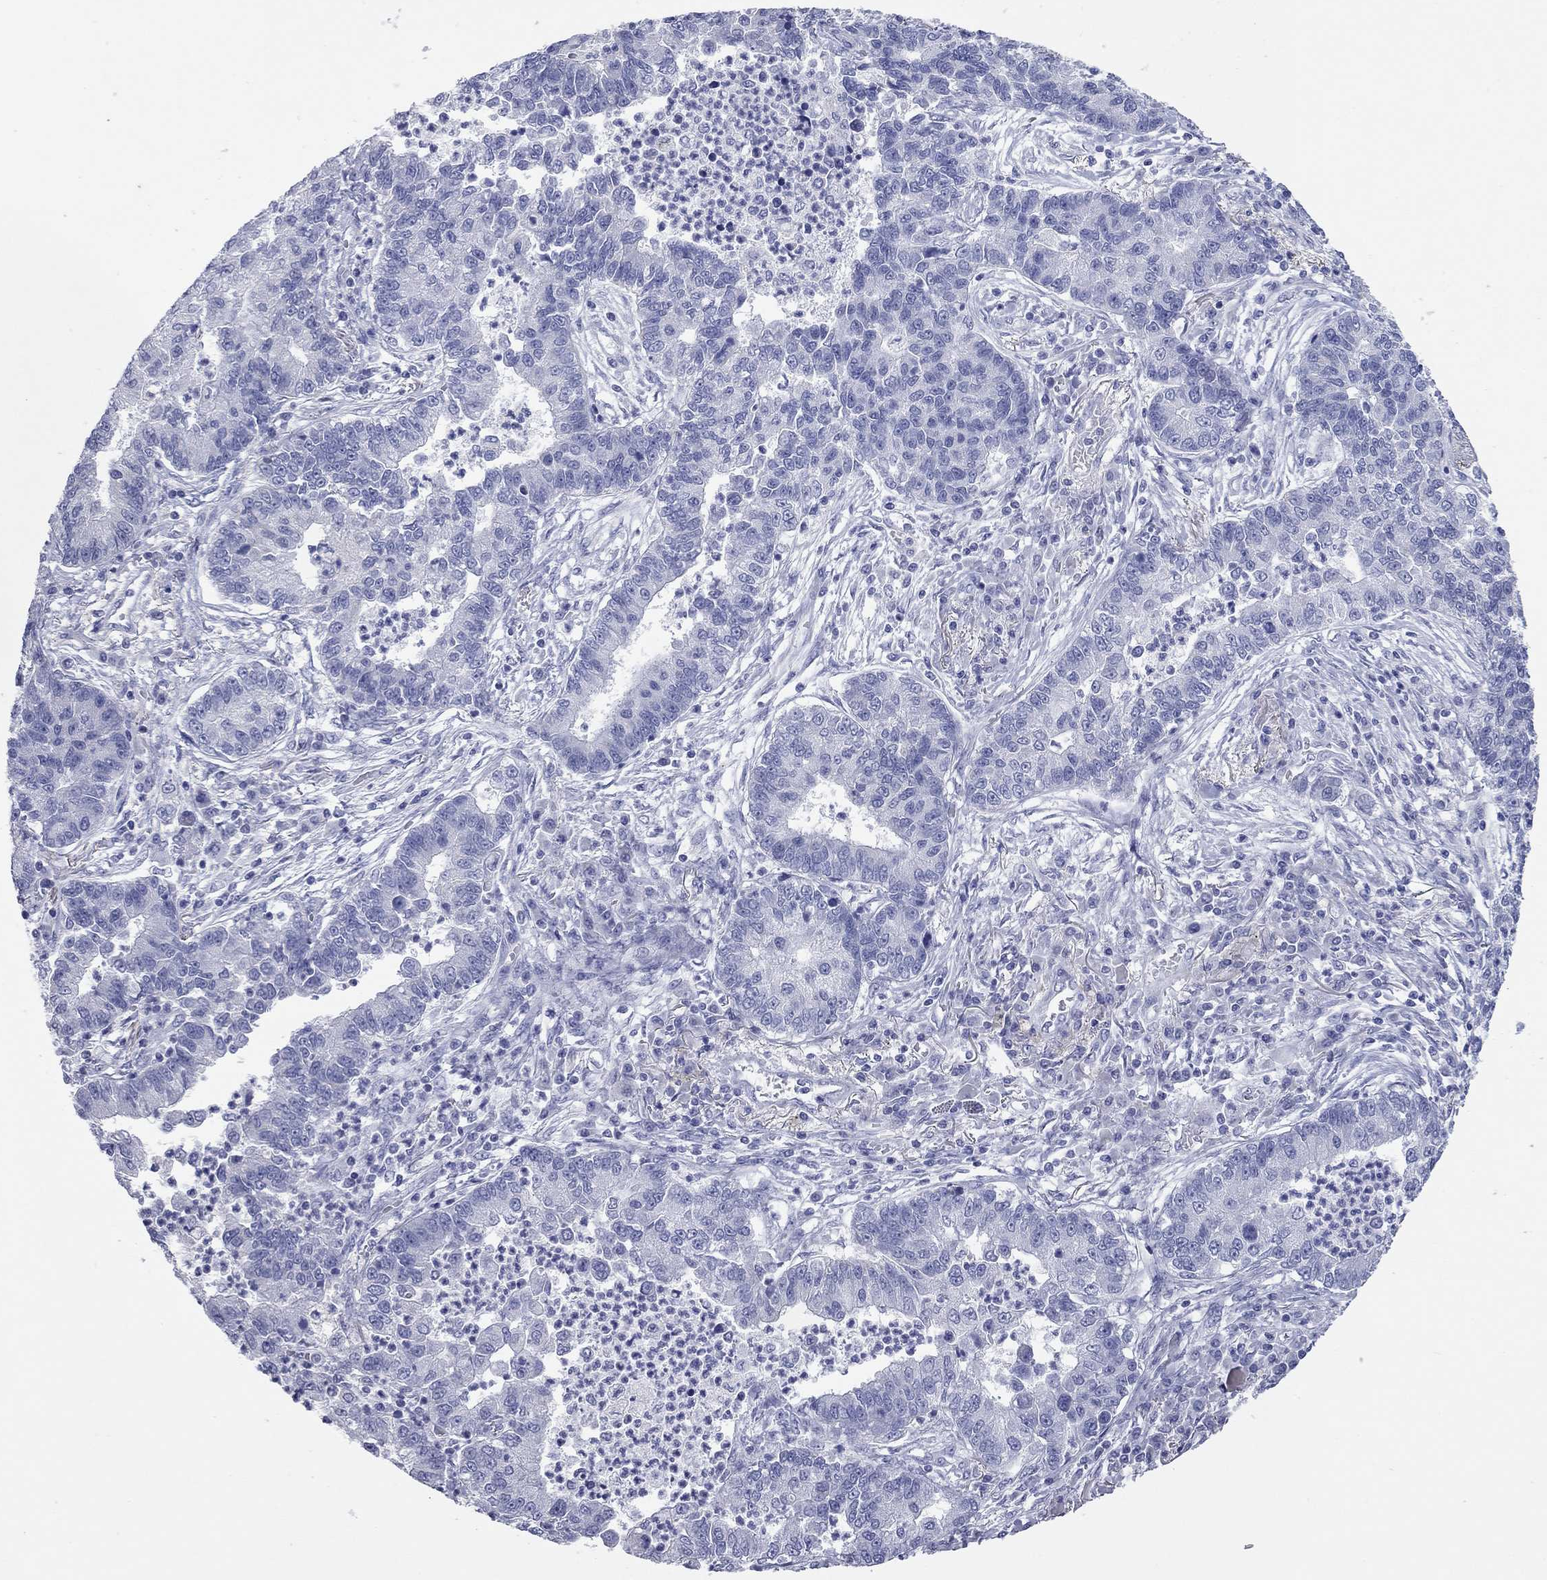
{"staining": {"intensity": "negative", "quantity": "none", "location": "none"}, "tissue": "lung cancer", "cell_type": "Tumor cells", "image_type": "cancer", "snomed": [{"axis": "morphology", "description": "Adenocarcinoma, NOS"}, {"axis": "topography", "description": "Lung"}], "caption": "A high-resolution photomicrograph shows immunohistochemistry (IHC) staining of lung adenocarcinoma, which reveals no significant expression in tumor cells.", "gene": "VSIG10", "patient": {"sex": "female", "age": 57}}